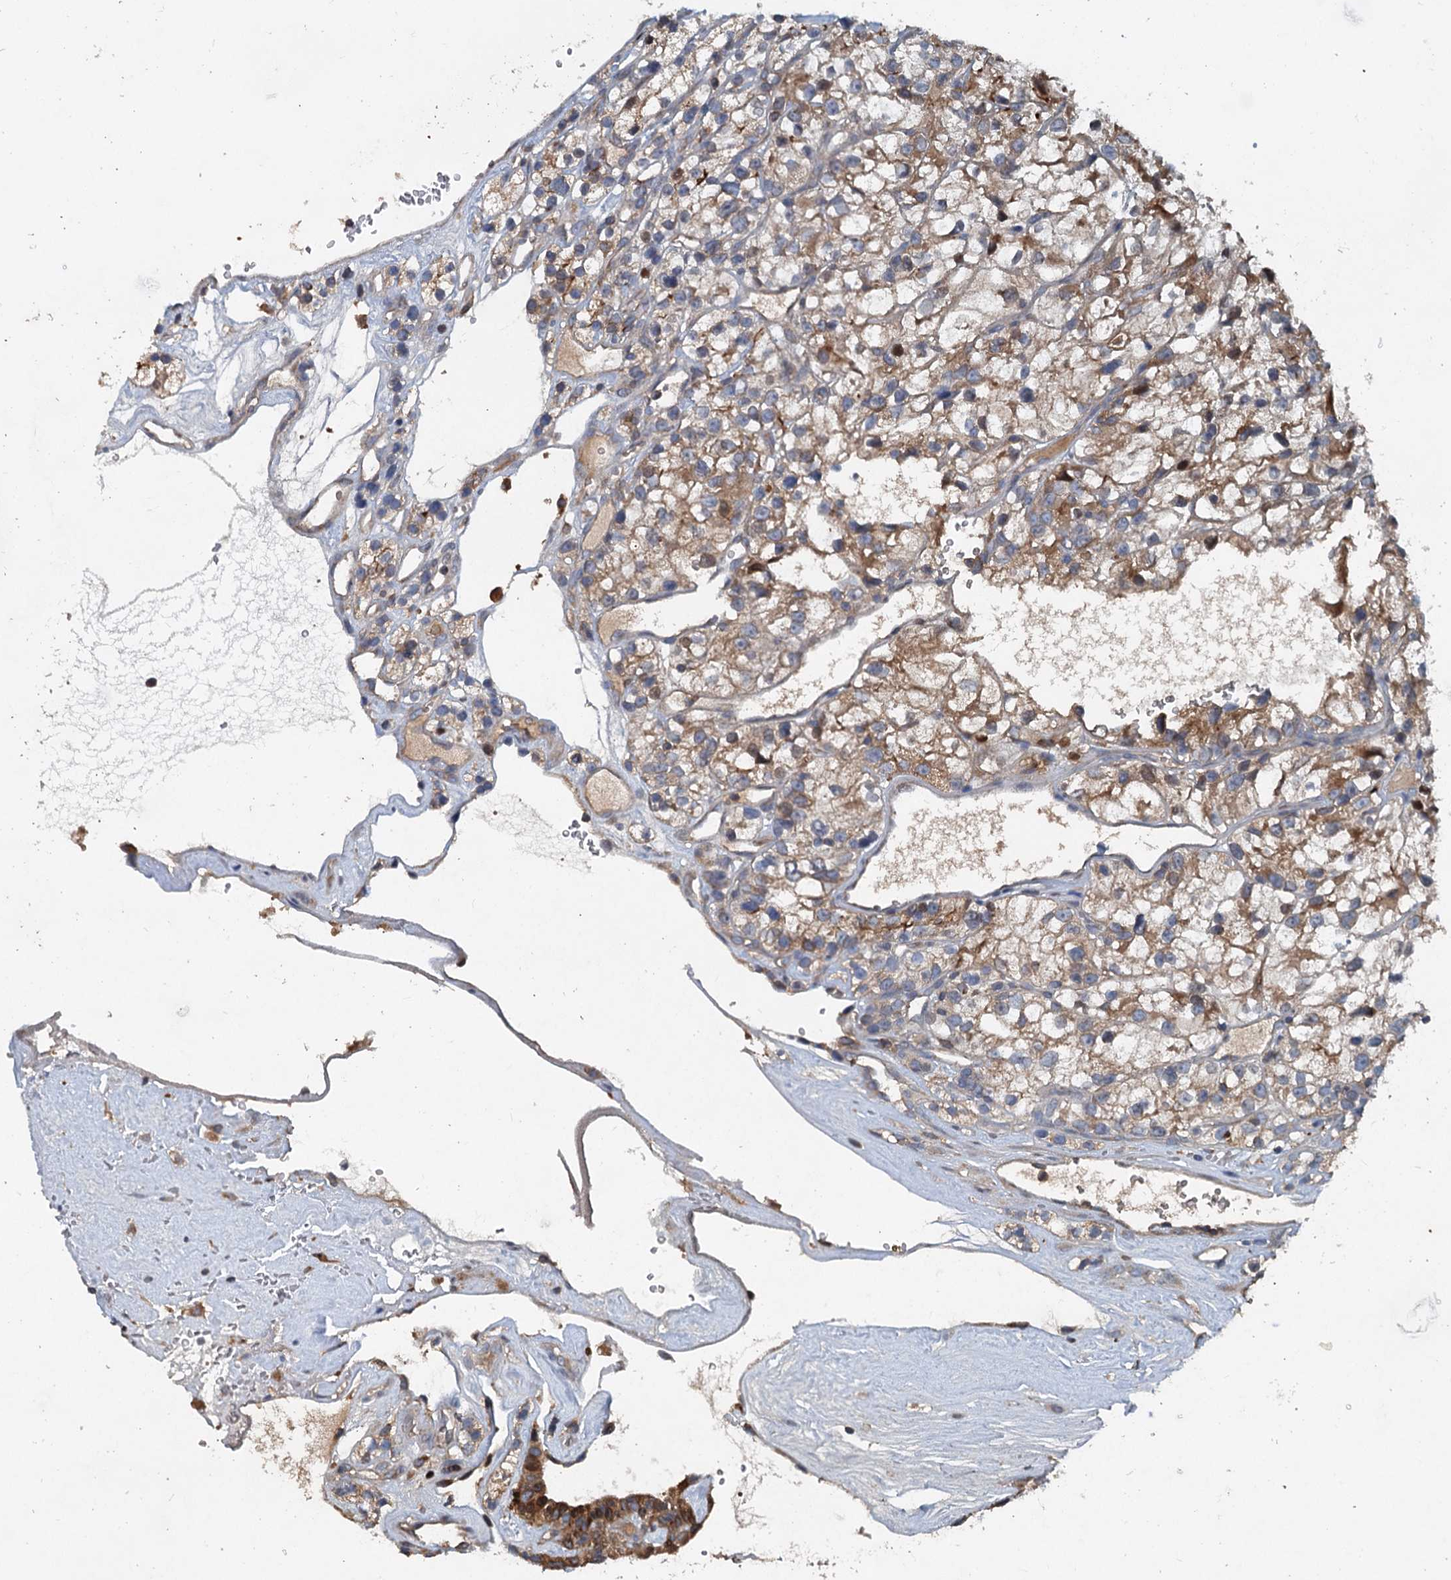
{"staining": {"intensity": "moderate", "quantity": "25%-75%", "location": "cytoplasmic/membranous"}, "tissue": "renal cancer", "cell_type": "Tumor cells", "image_type": "cancer", "snomed": [{"axis": "morphology", "description": "Adenocarcinoma, NOS"}, {"axis": "topography", "description": "Kidney"}], "caption": "Immunohistochemistry (IHC) histopathology image of neoplastic tissue: human renal cancer stained using IHC demonstrates medium levels of moderate protein expression localized specifically in the cytoplasmic/membranous of tumor cells, appearing as a cytoplasmic/membranous brown color.", "gene": "TAPBPL", "patient": {"sex": "female", "age": 57}}